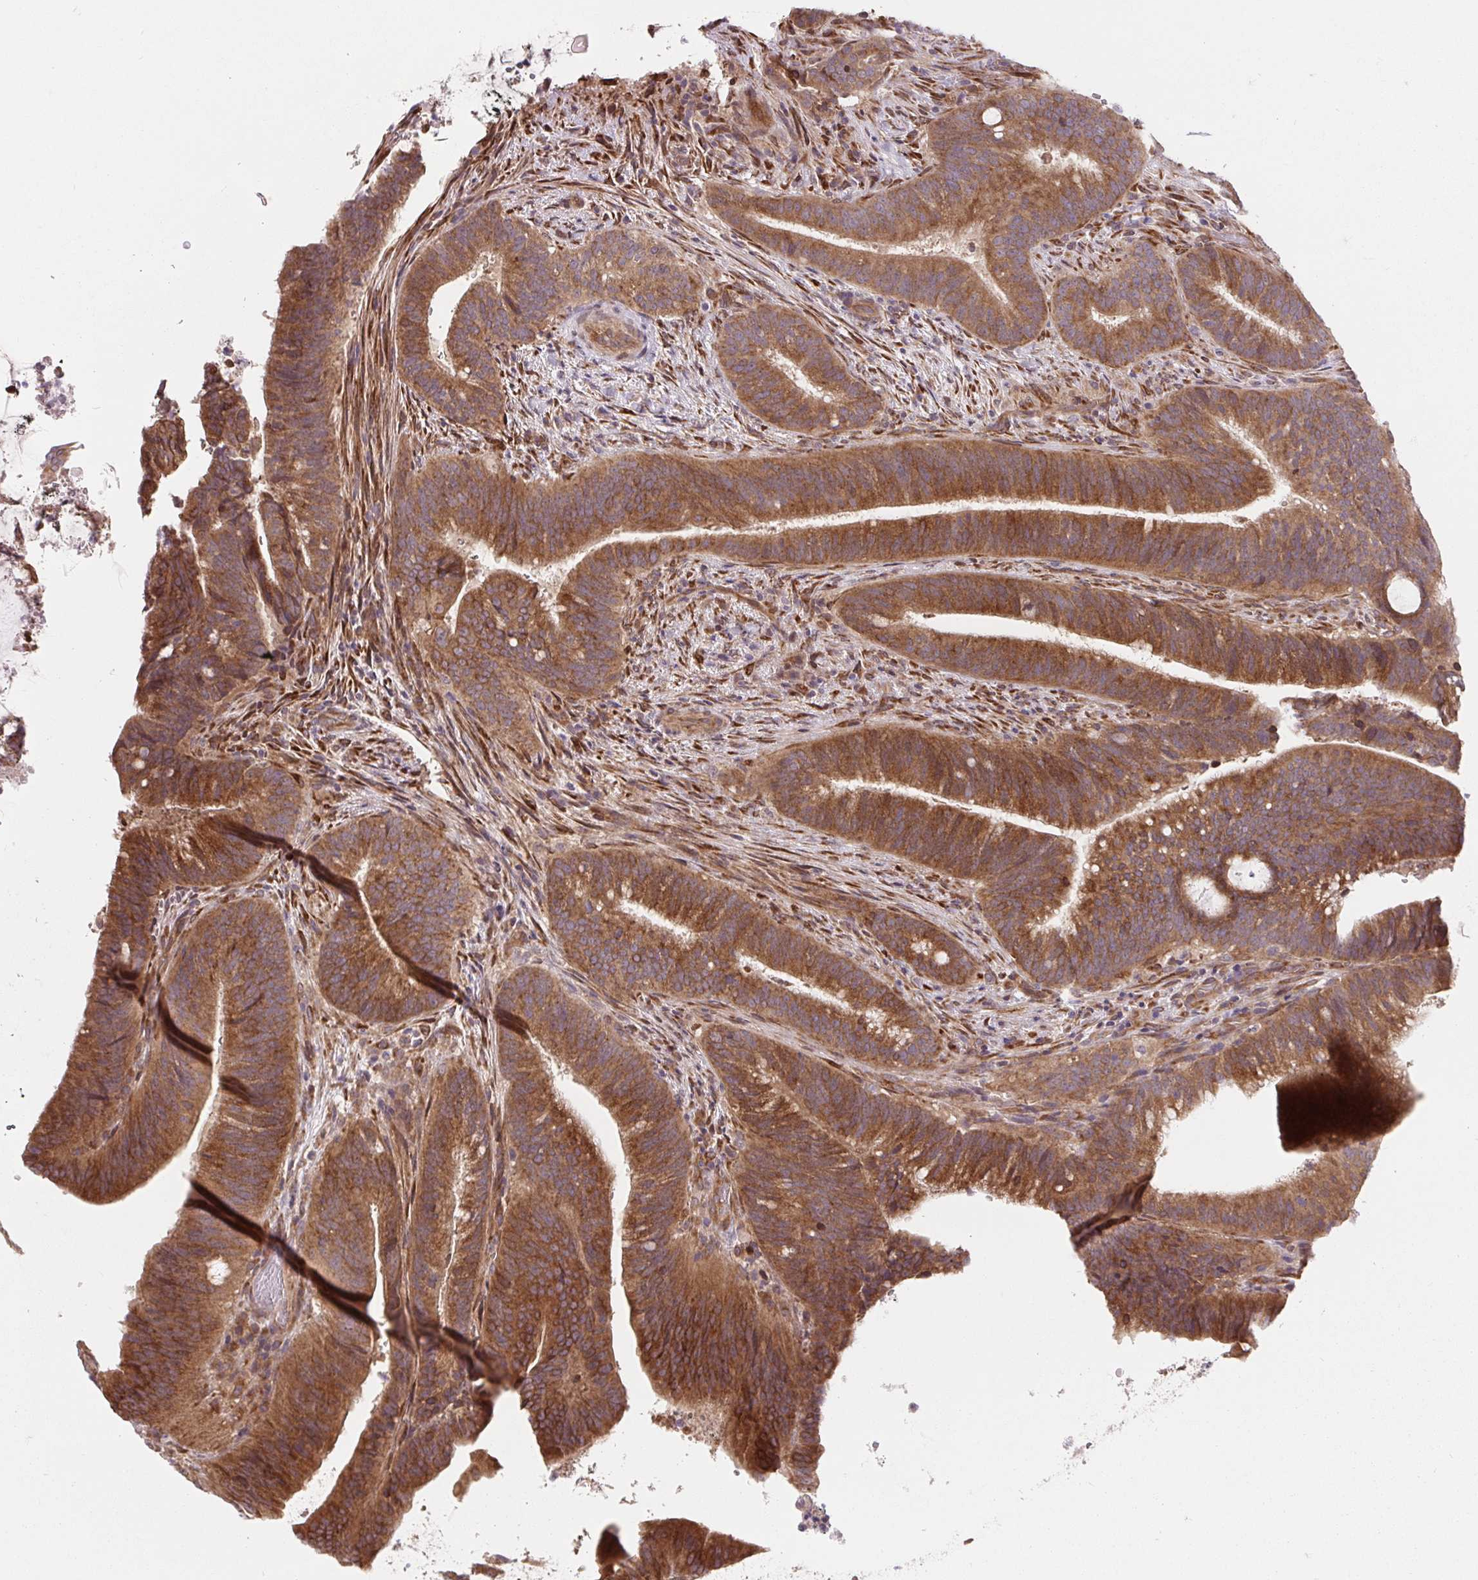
{"staining": {"intensity": "moderate", "quantity": ">75%", "location": "cytoplasmic/membranous"}, "tissue": "colorectal cancer", "cell_type": "Tumor cells", "image_type": "cancer", "snomed": [{"axis": "morphology", "description": "Adenocarcinoma, NOS"}, {"axis": "topography", "description": "Colon"}], "caption": "IHC of human colorectal adenocarcinoma demonstrates medium levels of moderate cytoplasmic/membranous expression in about >75% of tumor cells. (Brightfield microscopy of DAB IHC at high magnification).", "gene": "LYPD5", "patient": {"sex": "female", "age": 43}}